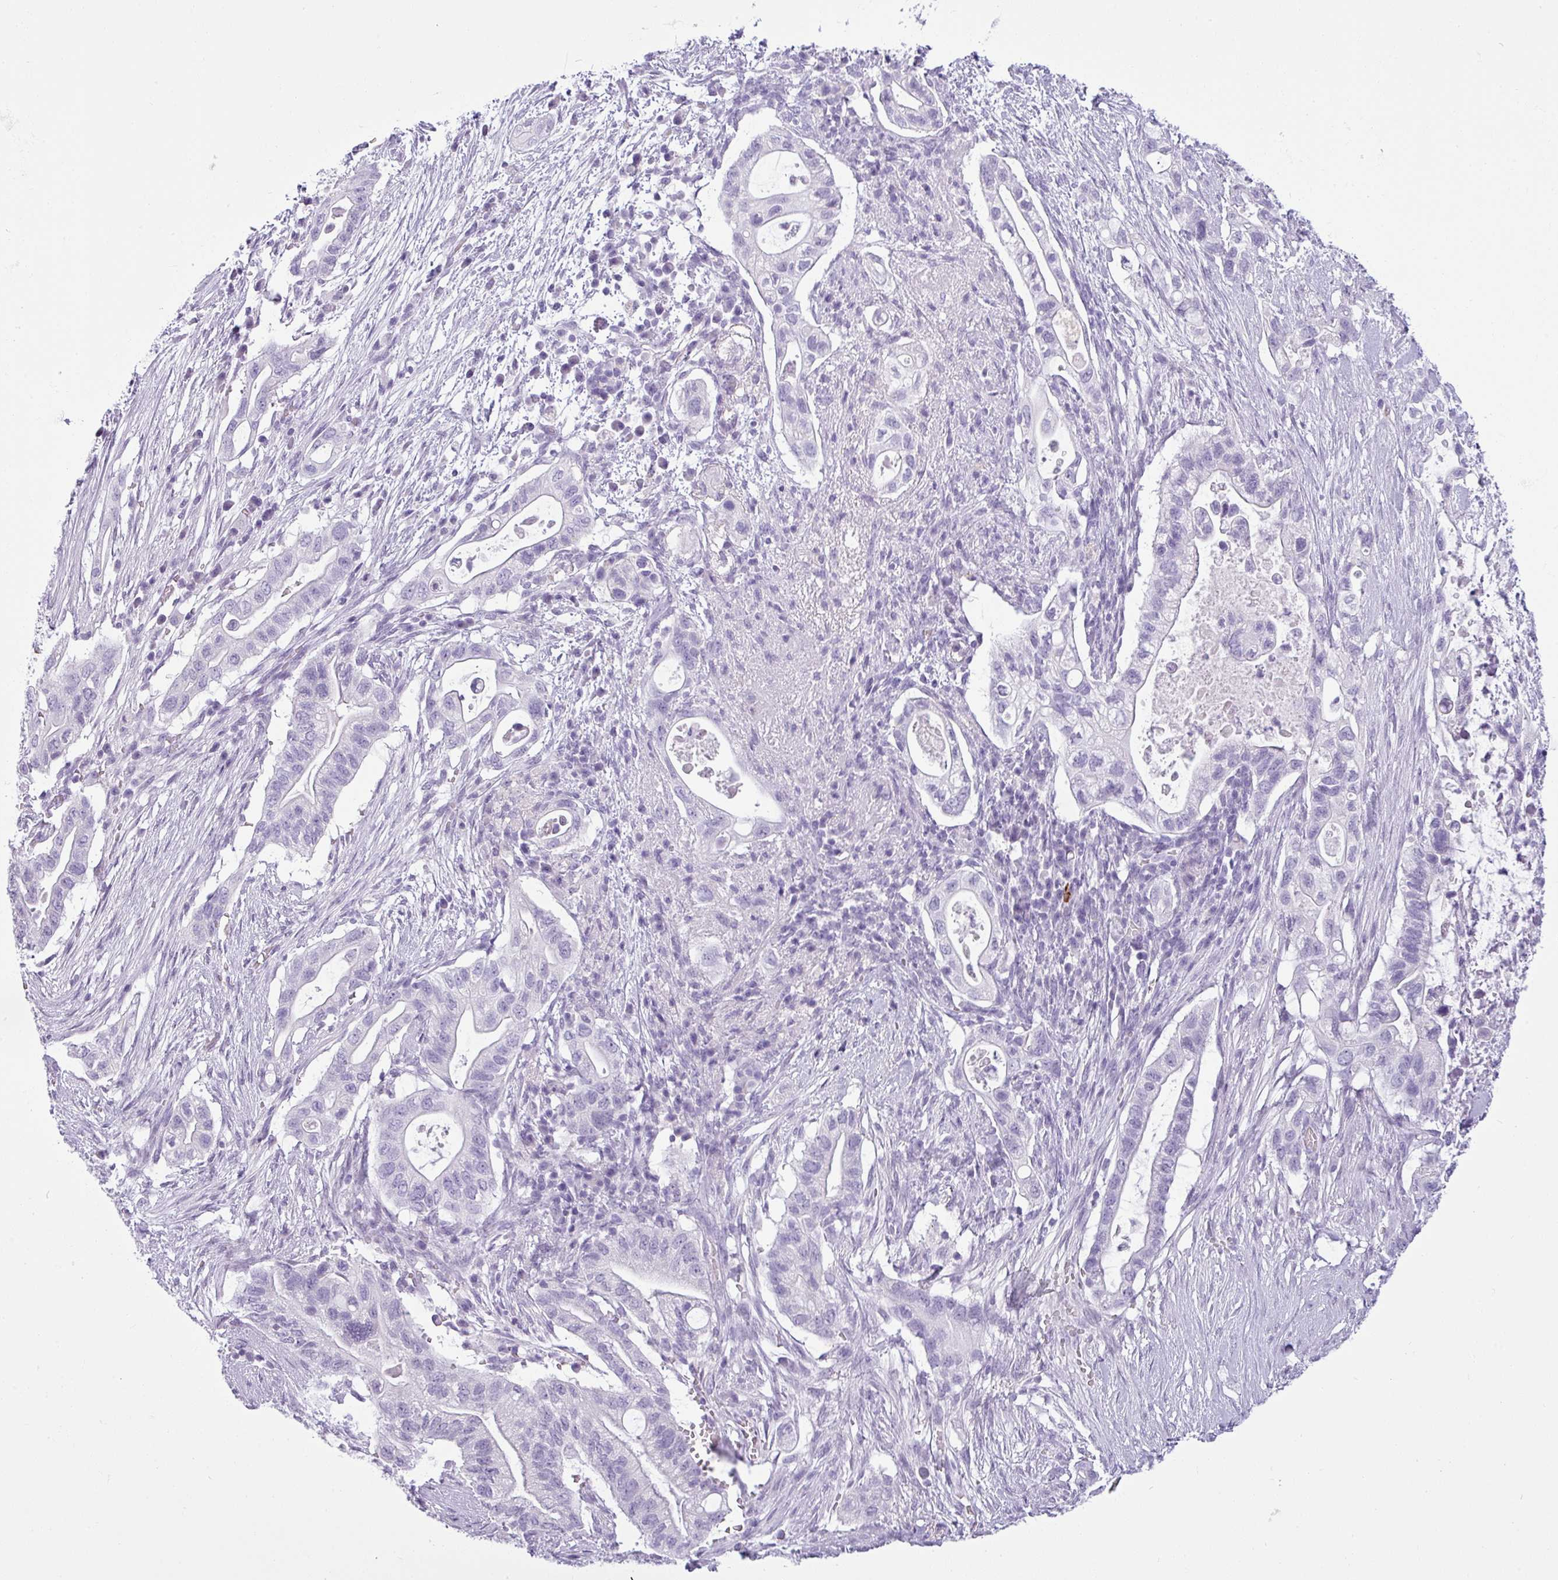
{"staining": {"intensity": "negative", "quantity": "none", "location": "none"}, "tissue": "pancreatic cancer", "cell_type": "Tumor cells", "image_type": "cancer", "snomed": [{"axis": "morphology", "description": "Adenocarcinoma, NOS"}, {"axis": "topography", "description": "Pancreas"}], "caption": "A high-resolution micrograph shows IHC staining of pancreatic cancer (adenocarcinoma), which reveals no significant staining in tumor cells. (Brightfield microscopy of DAB immunohistochemistry at high magnification).", "gene": "CDH16", "patient": {"sex": "female", "age": 72}}